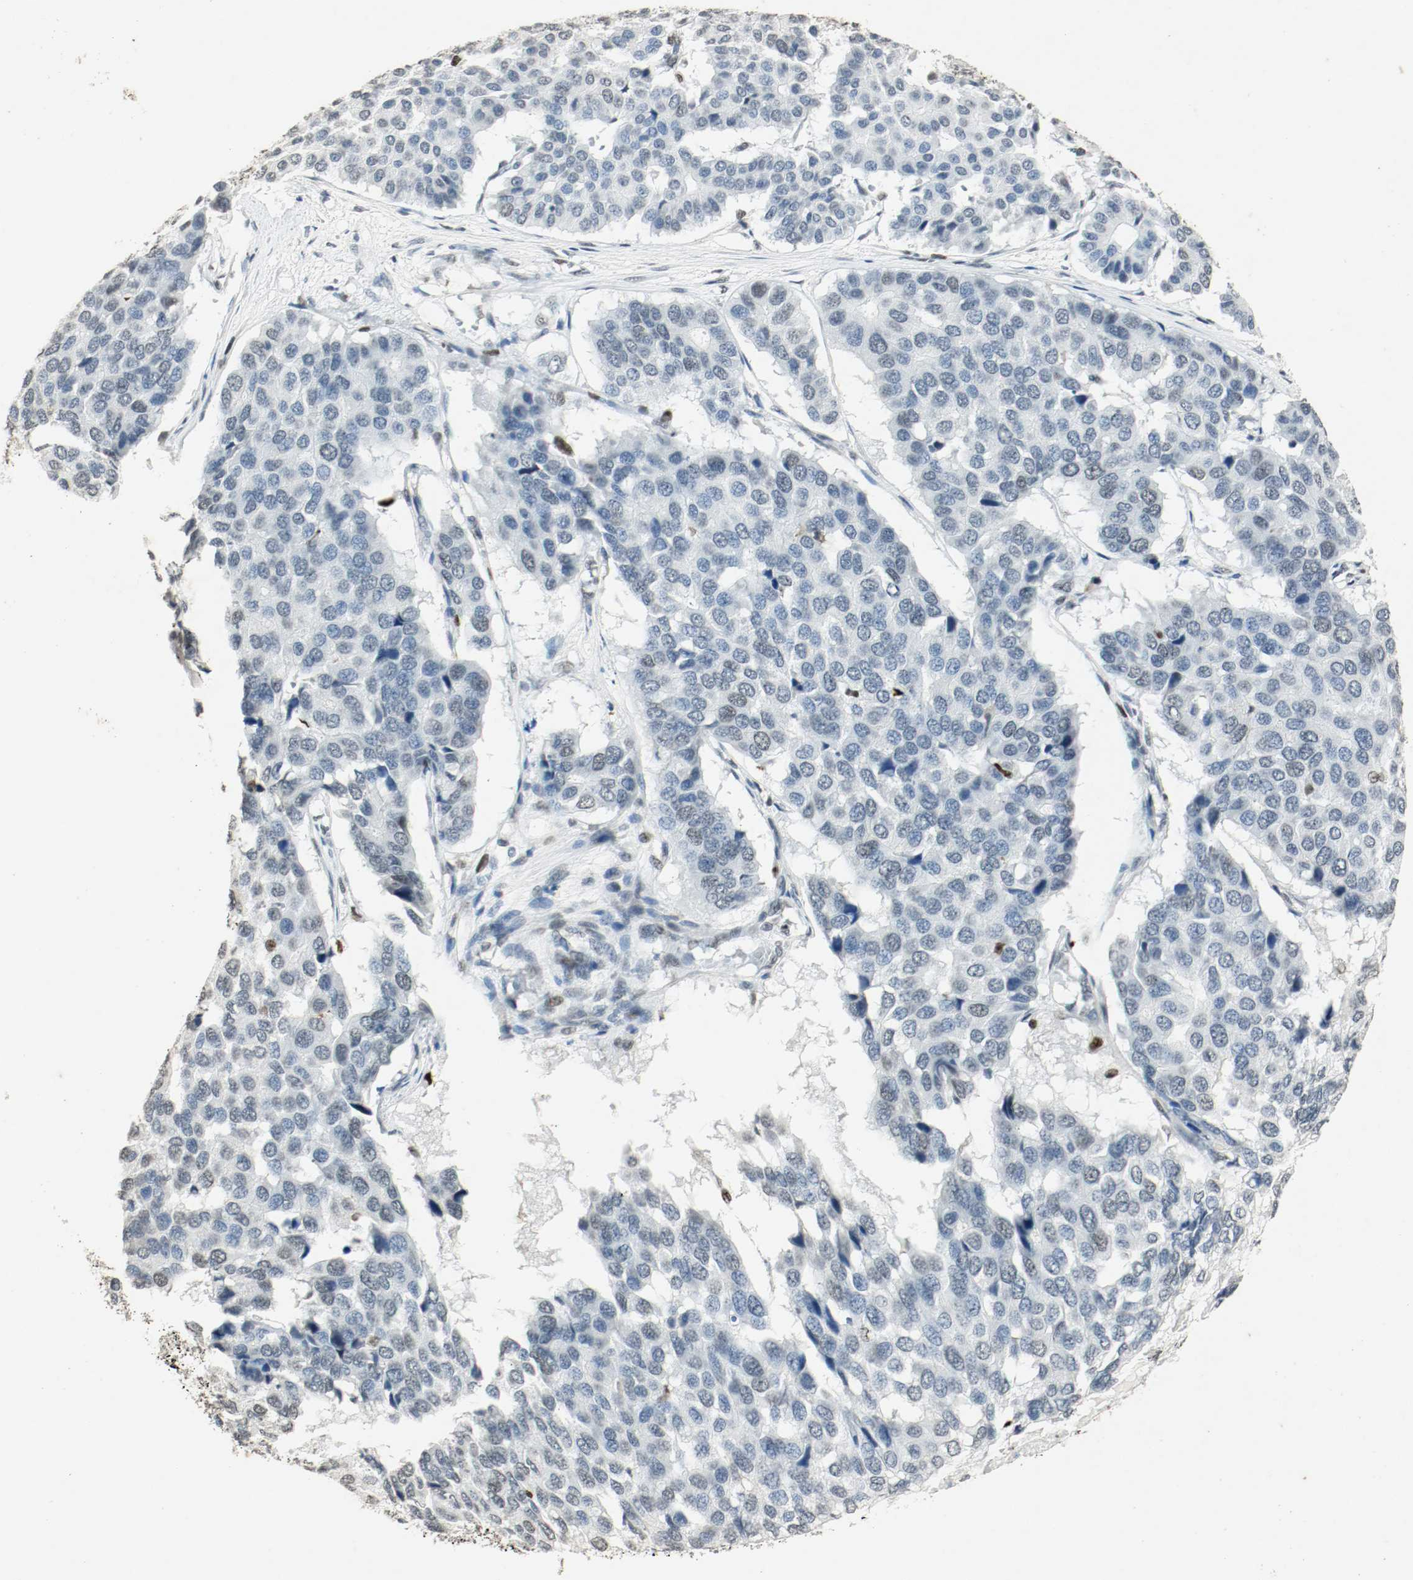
{"staining": {"intensity": "weak", "quantity": "<25%", "location": "nuclear"}, "tissue": "pancreatic cancer", "cell_type": "Tumor cells", "image_type": "cancer", "snomed": [{"axis": "morphology", "description": "Adenocarcinoma, NOS"}, {"axis": "topography", "description": "Pancreas"}], "caption": "Pancreatic cancer stained for a protein using IHC exhibits no staining tumor cells.", "gene": "DNMT1", "patient": {"sex": "male", "age": 50}}